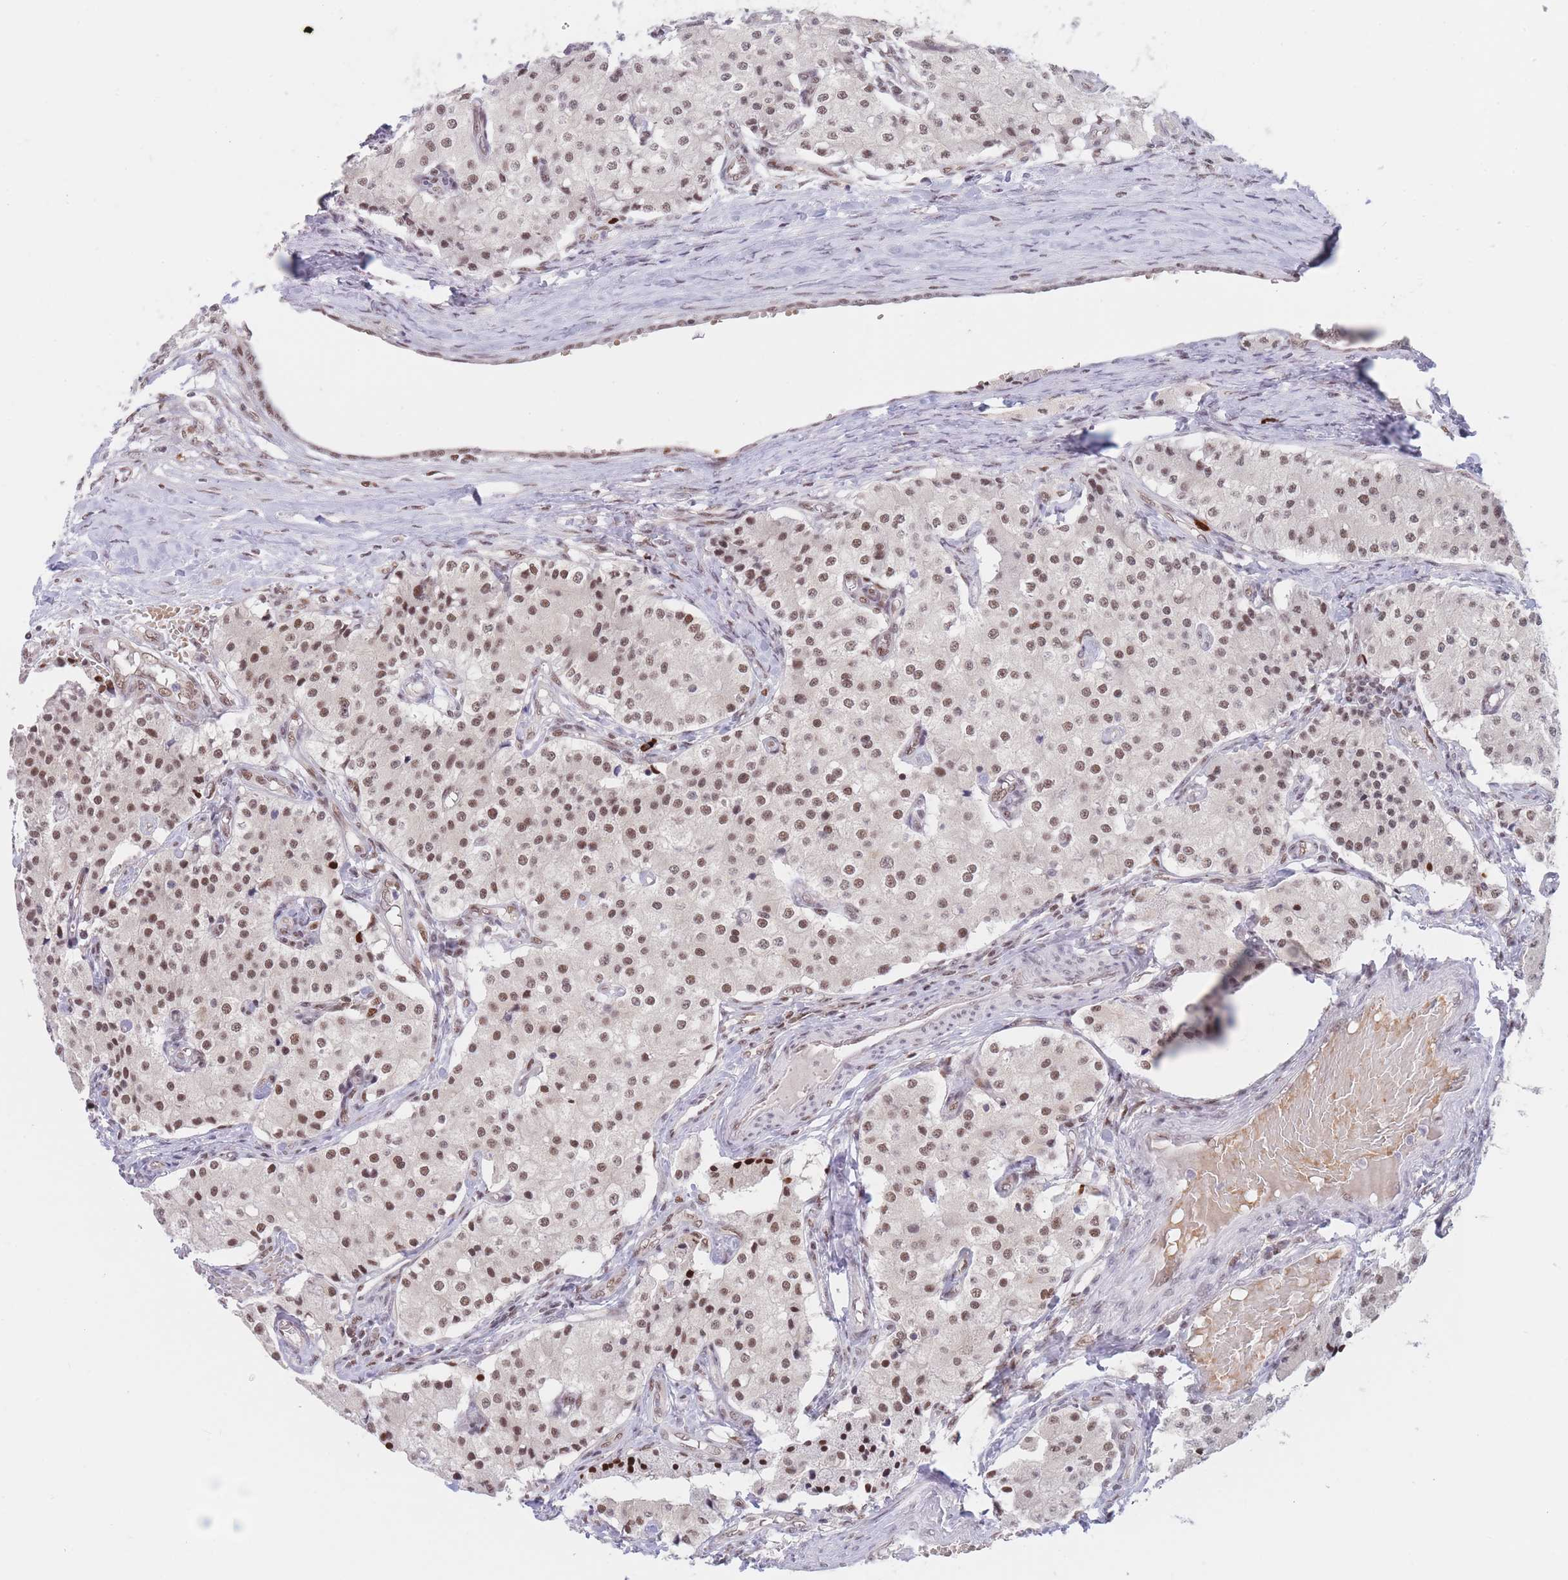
{"staining": {"intensity": "moderate", "quantity": "25%-75%", "location": "nuclear"}, "tissue": "carcinoid", "cell_type": "Tumor cells", "image_type": "cancer", "snomed": [{"axis": "morphology", "description": "Carcinoid, malignant, NOS"}, {"axis": "topography", "description": "Colon"}], "caption": "Approximately 25%-75% of tumor cells in human malignant carcinoid demonstrate moderate nuclear protein expression as visualized by brown immunohistochemical staining.", "gene": "SMAD9", "patient": {"sex": "female", "age": 52}}